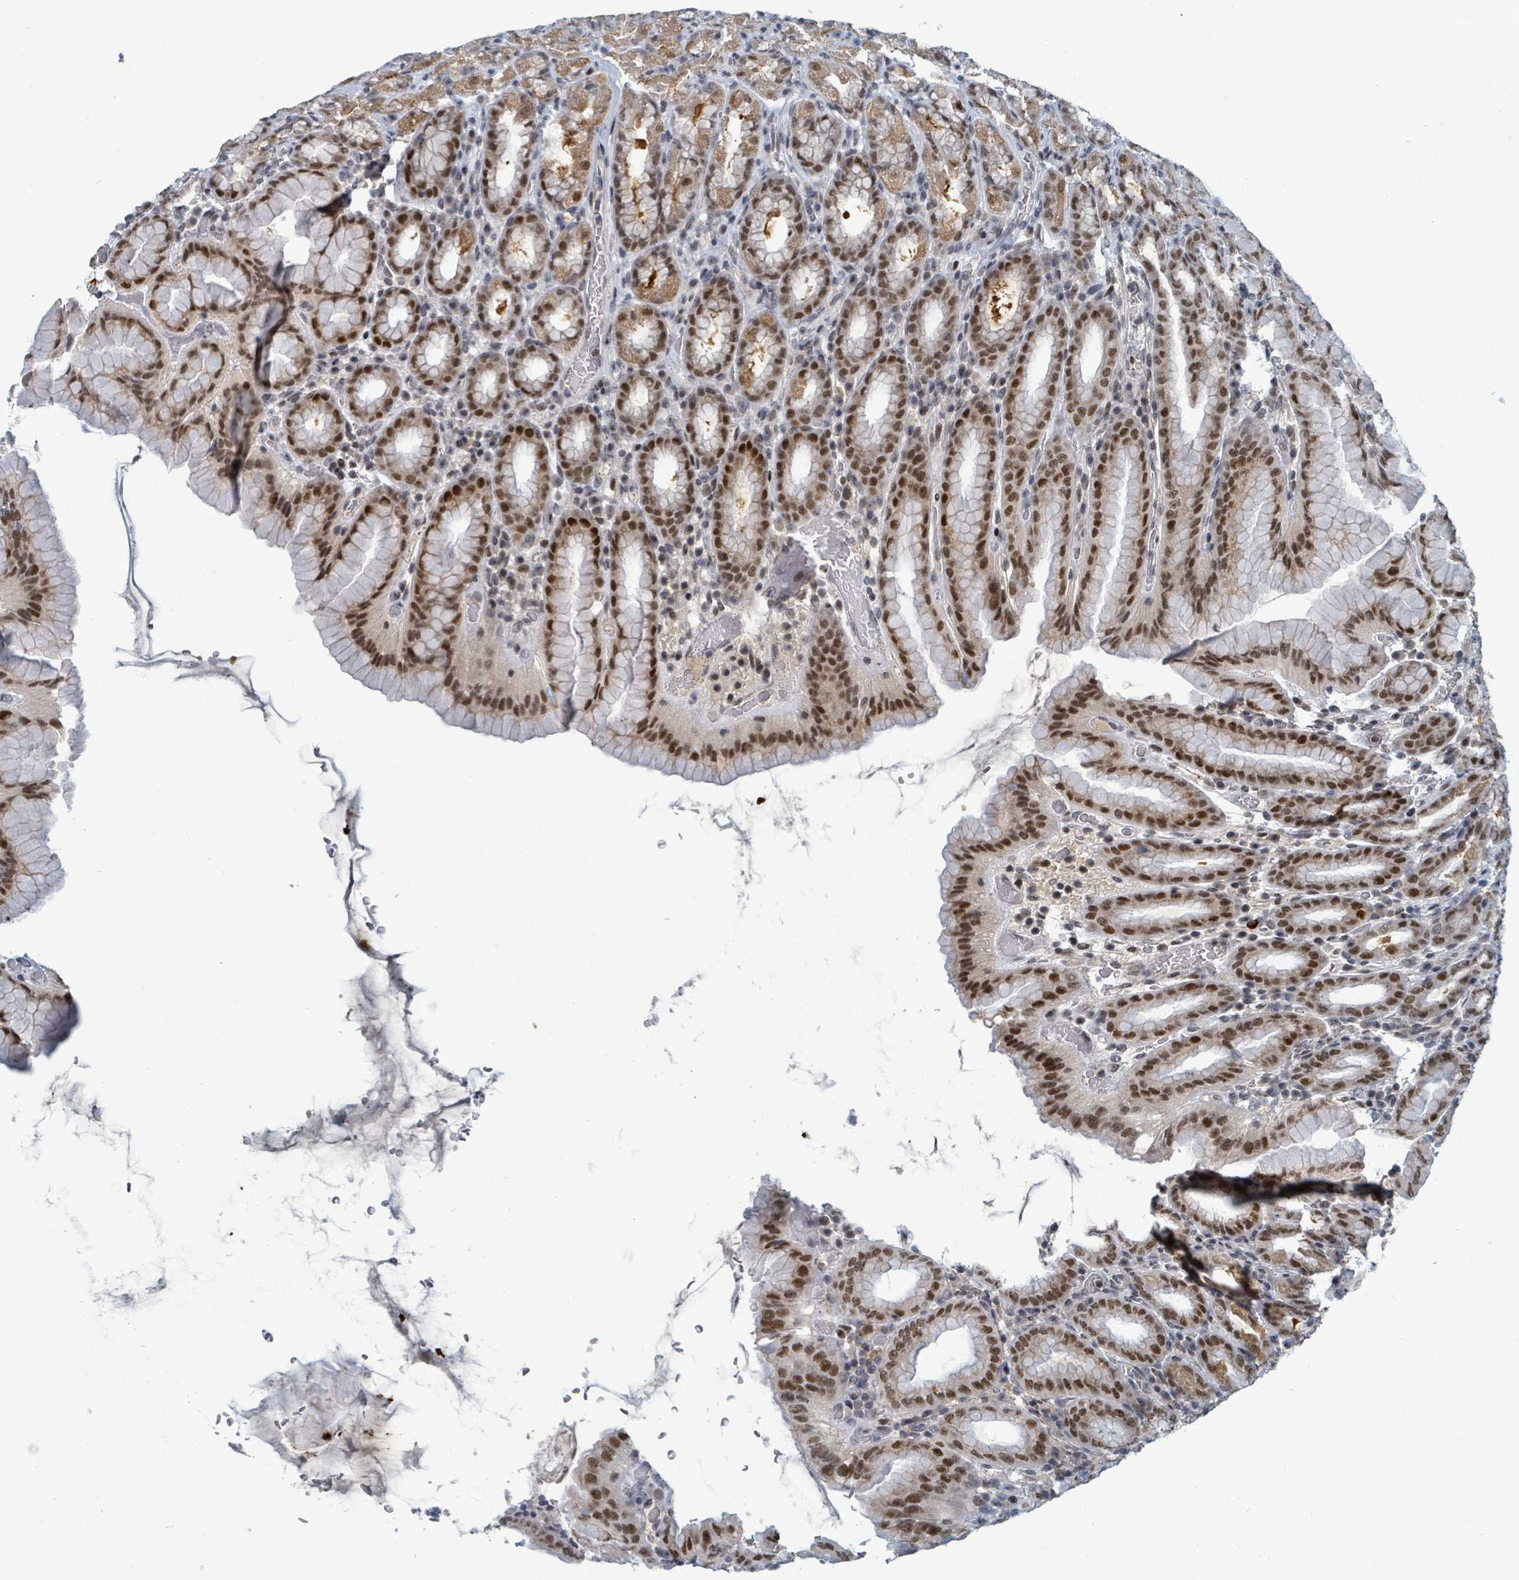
{"staining": {"intensity": "strong", "quantity": ">75%", "location": "cytoplasmic/membranous,nuclear"}, "tissue": "stomach", "cell_type": "Glandular cells", "image_type": "normal", "snomed": [{"axis": "morphology", "description": "Normal tissue, NOS"}, {"axis": "topography", "description": "Stomach, upper"}, {"axis": "topography", "description": "Stomach"}], "caption": "A high amount of strong cytoplasmic/membranous,nuclear staining is present in approximately >75% of glandular cells in unremarkable stomach. (DAB (3,3'-diaminobenzidine) IHC, brown staining for protein, blue staining for nuclei).", "gene": "UCK1", "patient": {"sex": "male", "age": 68}}